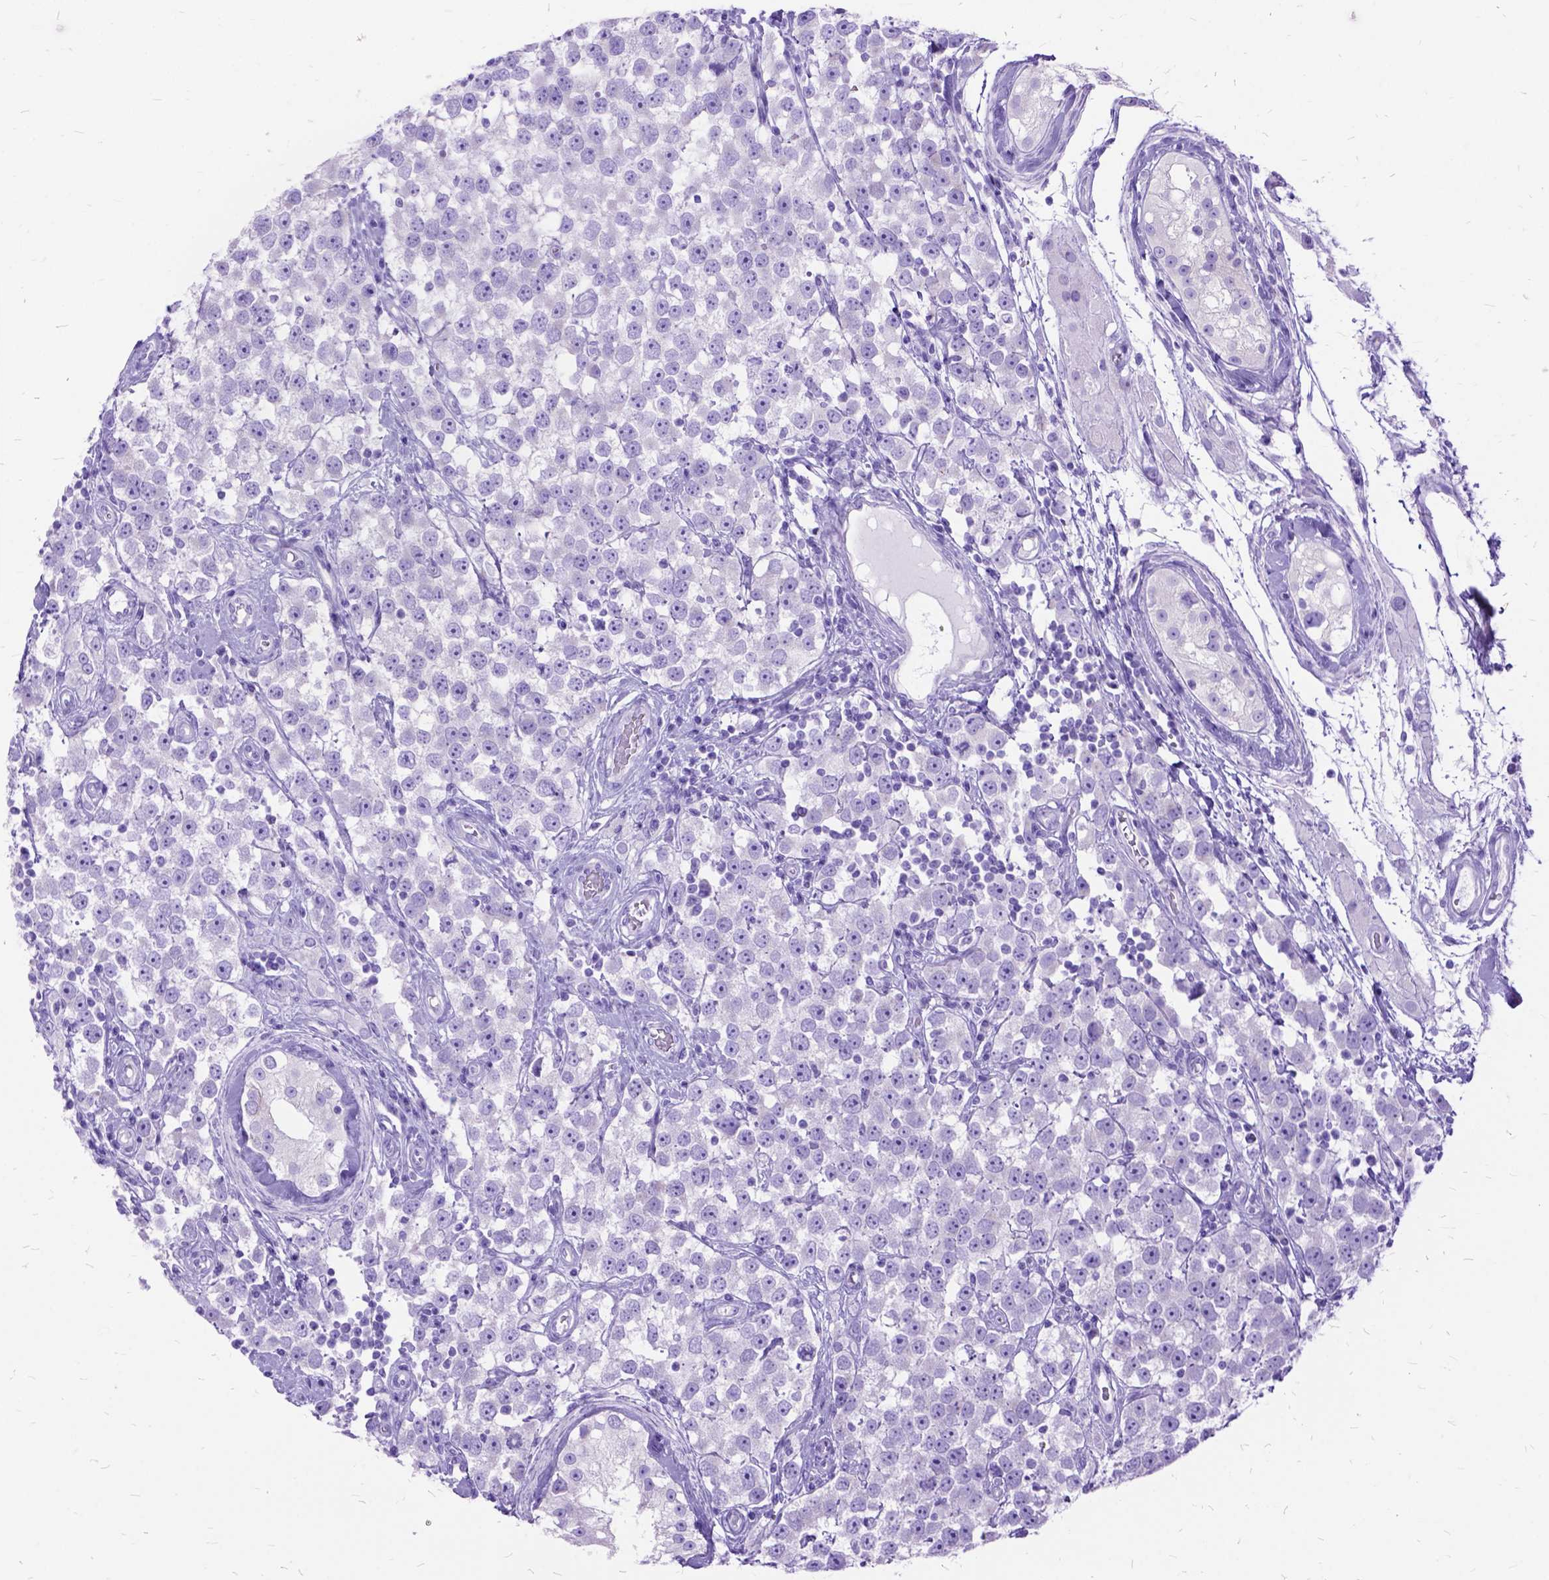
{"staining": {"intensity": "negative", "quantity": "none", "location": "none"}, "tissue": "testis cancer", "cell_type": "Tumor cells", "image_type": "cancer", "snomed": [{"axis": "morphology", "description": "Seminoma, NOS"}, {"axis": "topography", "description": "Testis"}], "caption": "A high-resolution histopathology image shows IHC staining of testis seminoma, which demonstrates no significant positivity in tumor cells. The staining is performed using DAB brown chromogen with nuclei counter-stained in using hematoxylin.", "gene": "DNAH2", "patient": {"sex": "male", "age": 34}}